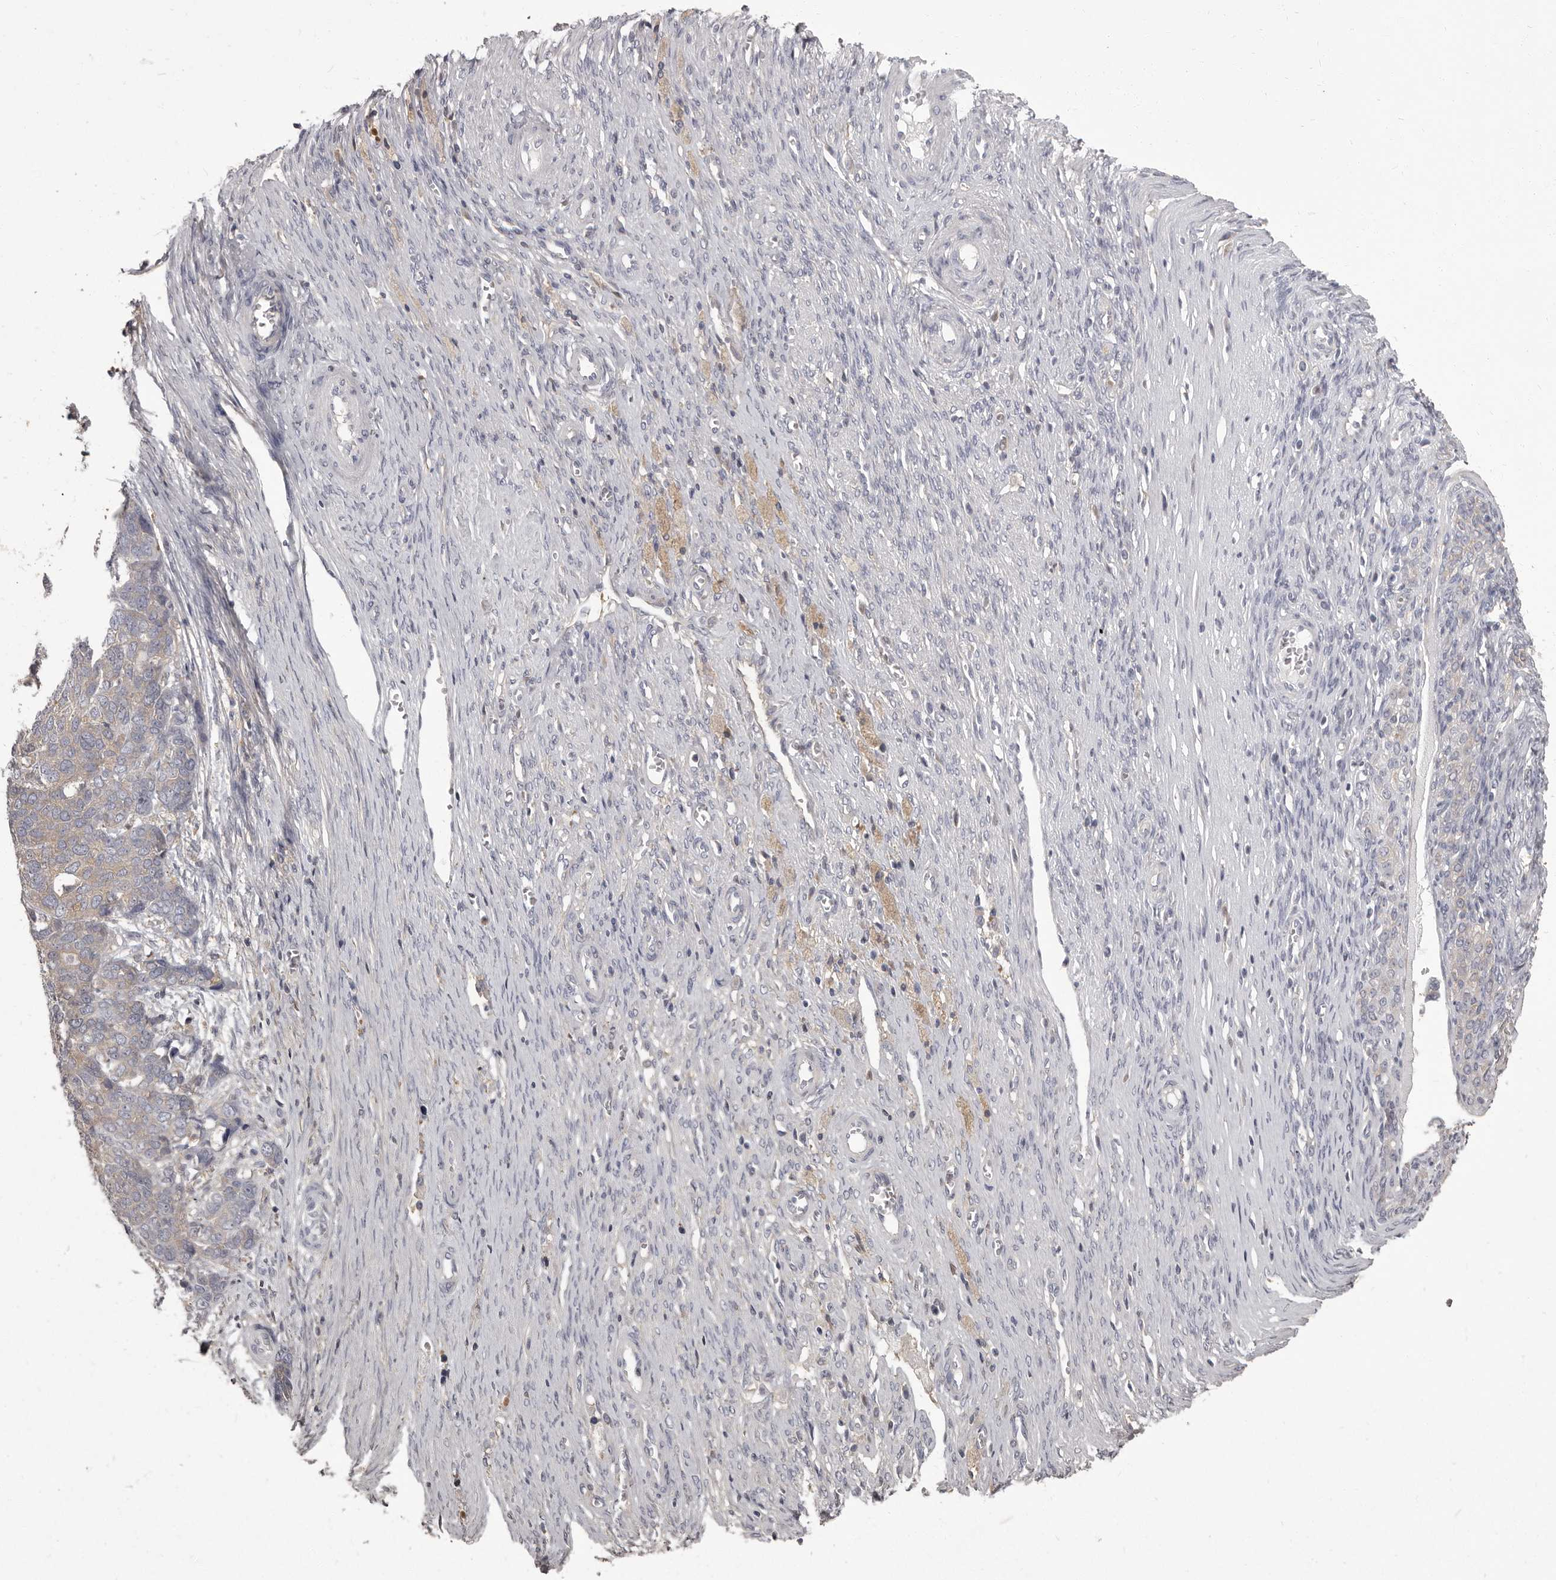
{"staining": {"intensity": "weak", "quantity": "25%-75%", "location": "cytoplasmic/membranous"}, "tissue": "ovarian cancer", "cell_type": "Tumor cells", "image_type": "cancer", "snomed": [{"axis": "morphology", "description": "Cystadenocarcinoma, serous, NOS"}, {"axis": "topography", "description": "Ovary"}], "caption": "The histopathology image shows immunohistochemical staining of ovarian serous cystadenocarcinoma. There is weak cytoplasmic/membranous staining is identified in approximately 25%-75% of tumor cells.", "gene": "APEH", "patient": {"sex": "female", "age": 44}}